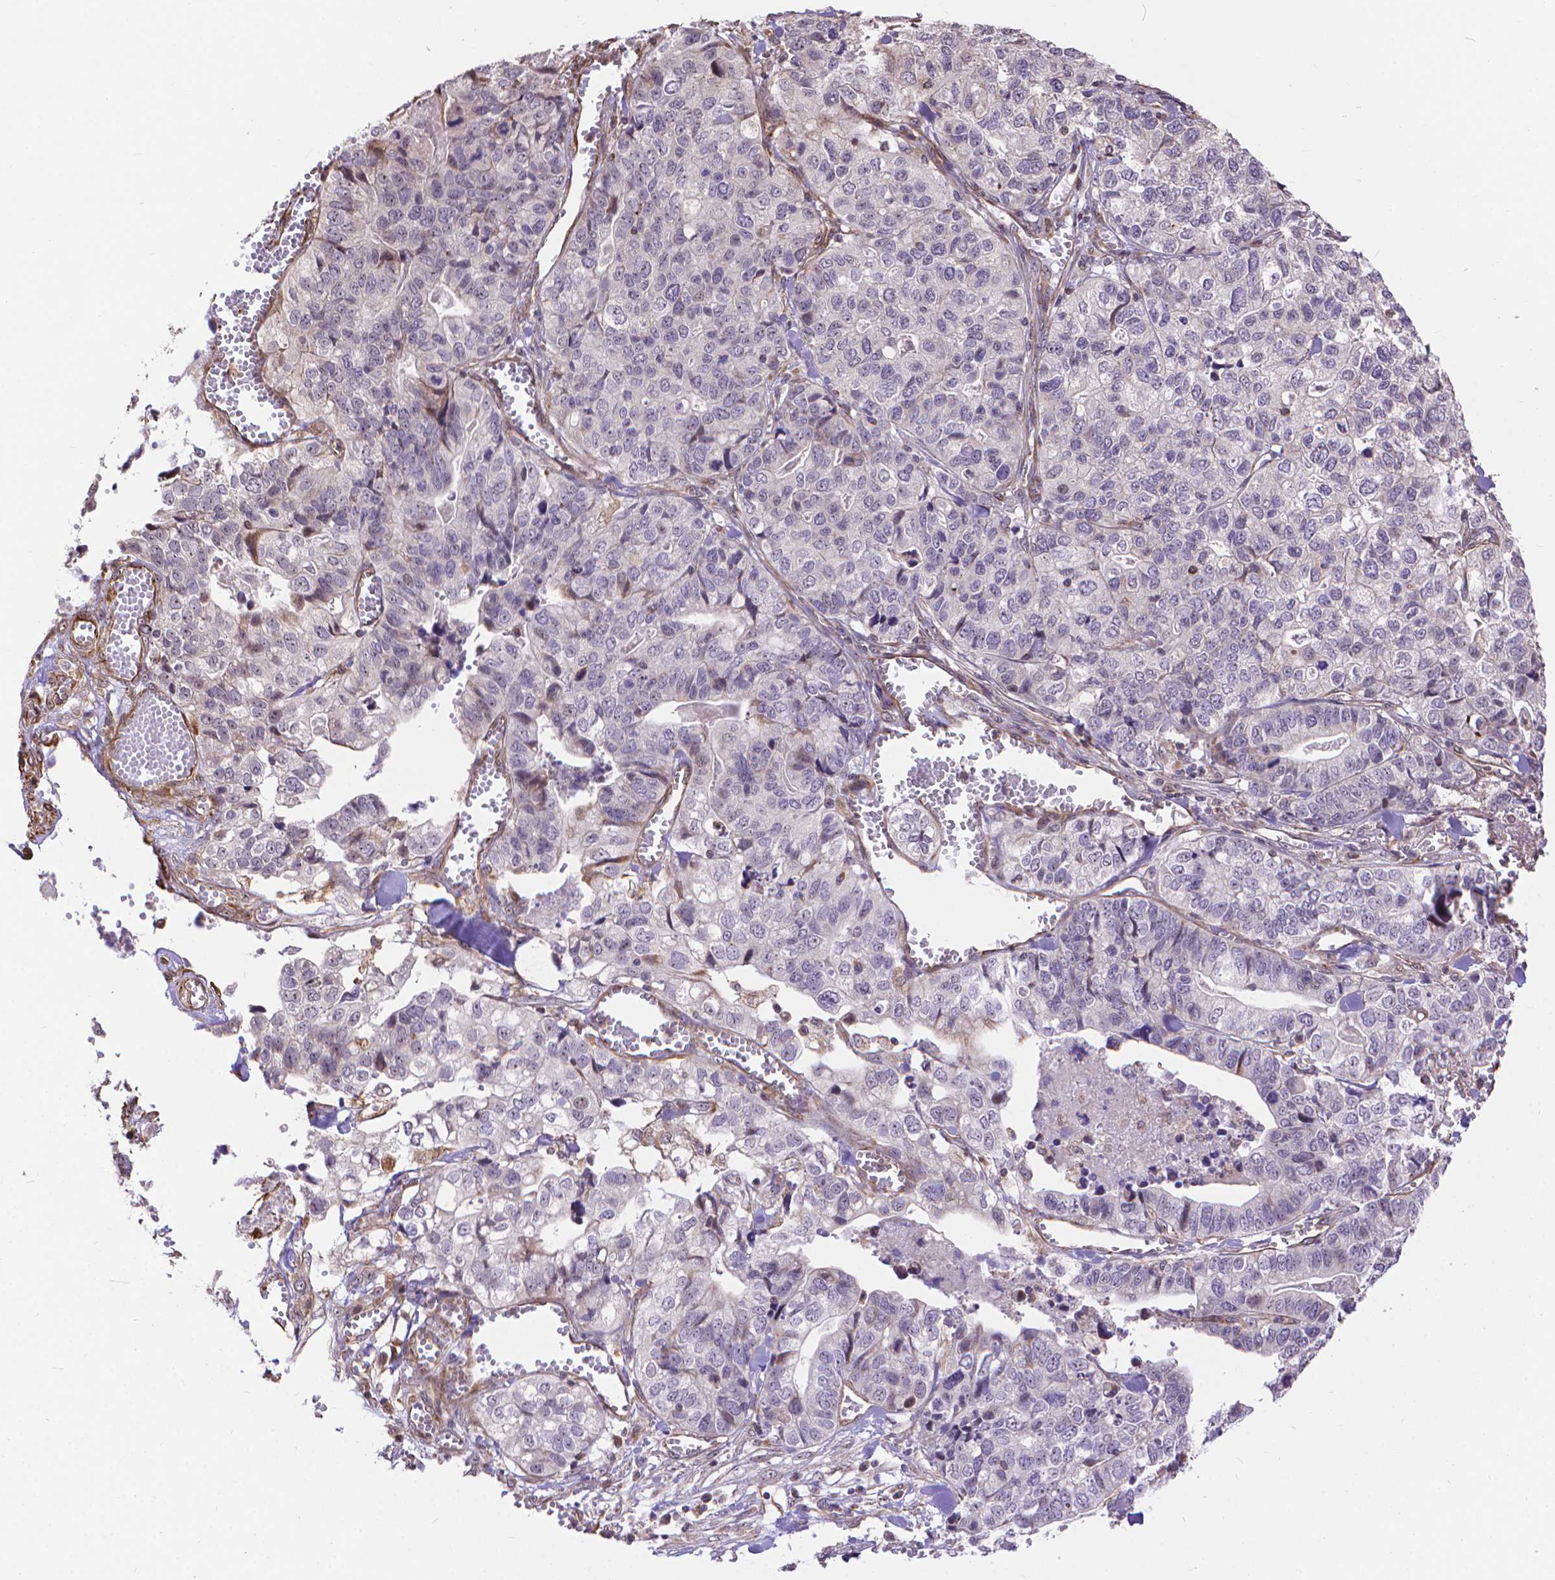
{"staining": {"intensity": "negative", "quantity": "none", "location": "none"}, "tissue": "stomach cancer", "cell_type": "Tumor cells", "image_type": "cancer", "snomed": [{"axis": "morphology", "description": "Adenocarcinoma, NOS"}, {"axis": "topography", "description": "Stomach, upper"}], "caption": "Immunohistochemistry (IHC) of adenocarcinoma (stomach) exhibits no expression in tumor cells.", "gene": "TMEM135", "patient": {"sex": "female", "age": 67}}